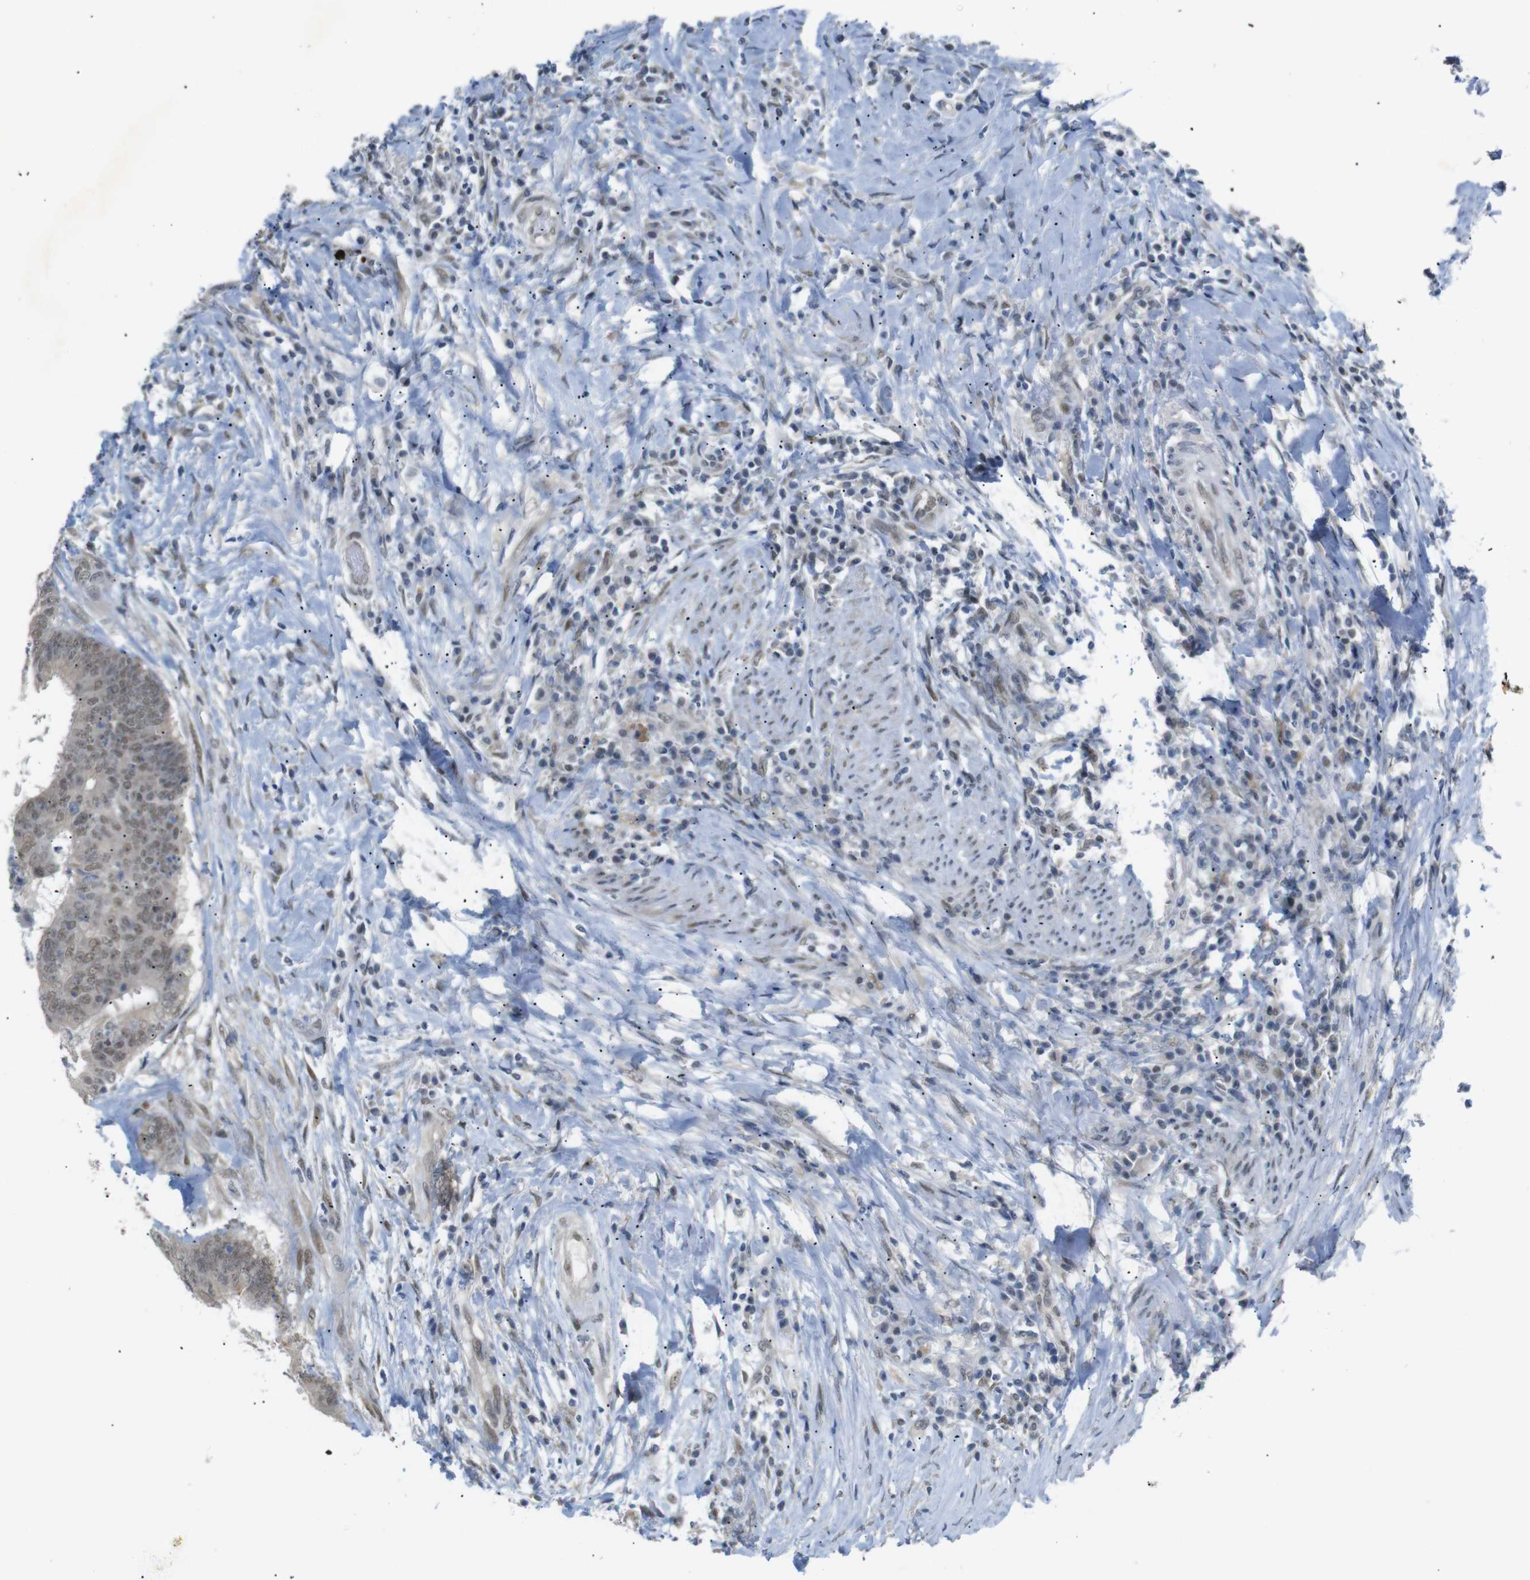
{"staining": {"intensity": "moderate", "quantity": ">75%", "location": "nuclear"}, "tissue": "colorectal cancer", "cell_type": "Tumor cells", "image_type": "cancer", "snomed": [{"axis": "morphology", "description": "Adenocarcinoma, NOS"}, {"axis": "topography", "description": "Rectum"}], "caption": "Colorectal adenocarcinoma stained for a protein (brown) reveals moderate nuclear positive positivity in about >75% of tumor cells.", "gene": "GPR158", "patient": {"sex": "male", "age": 72}}